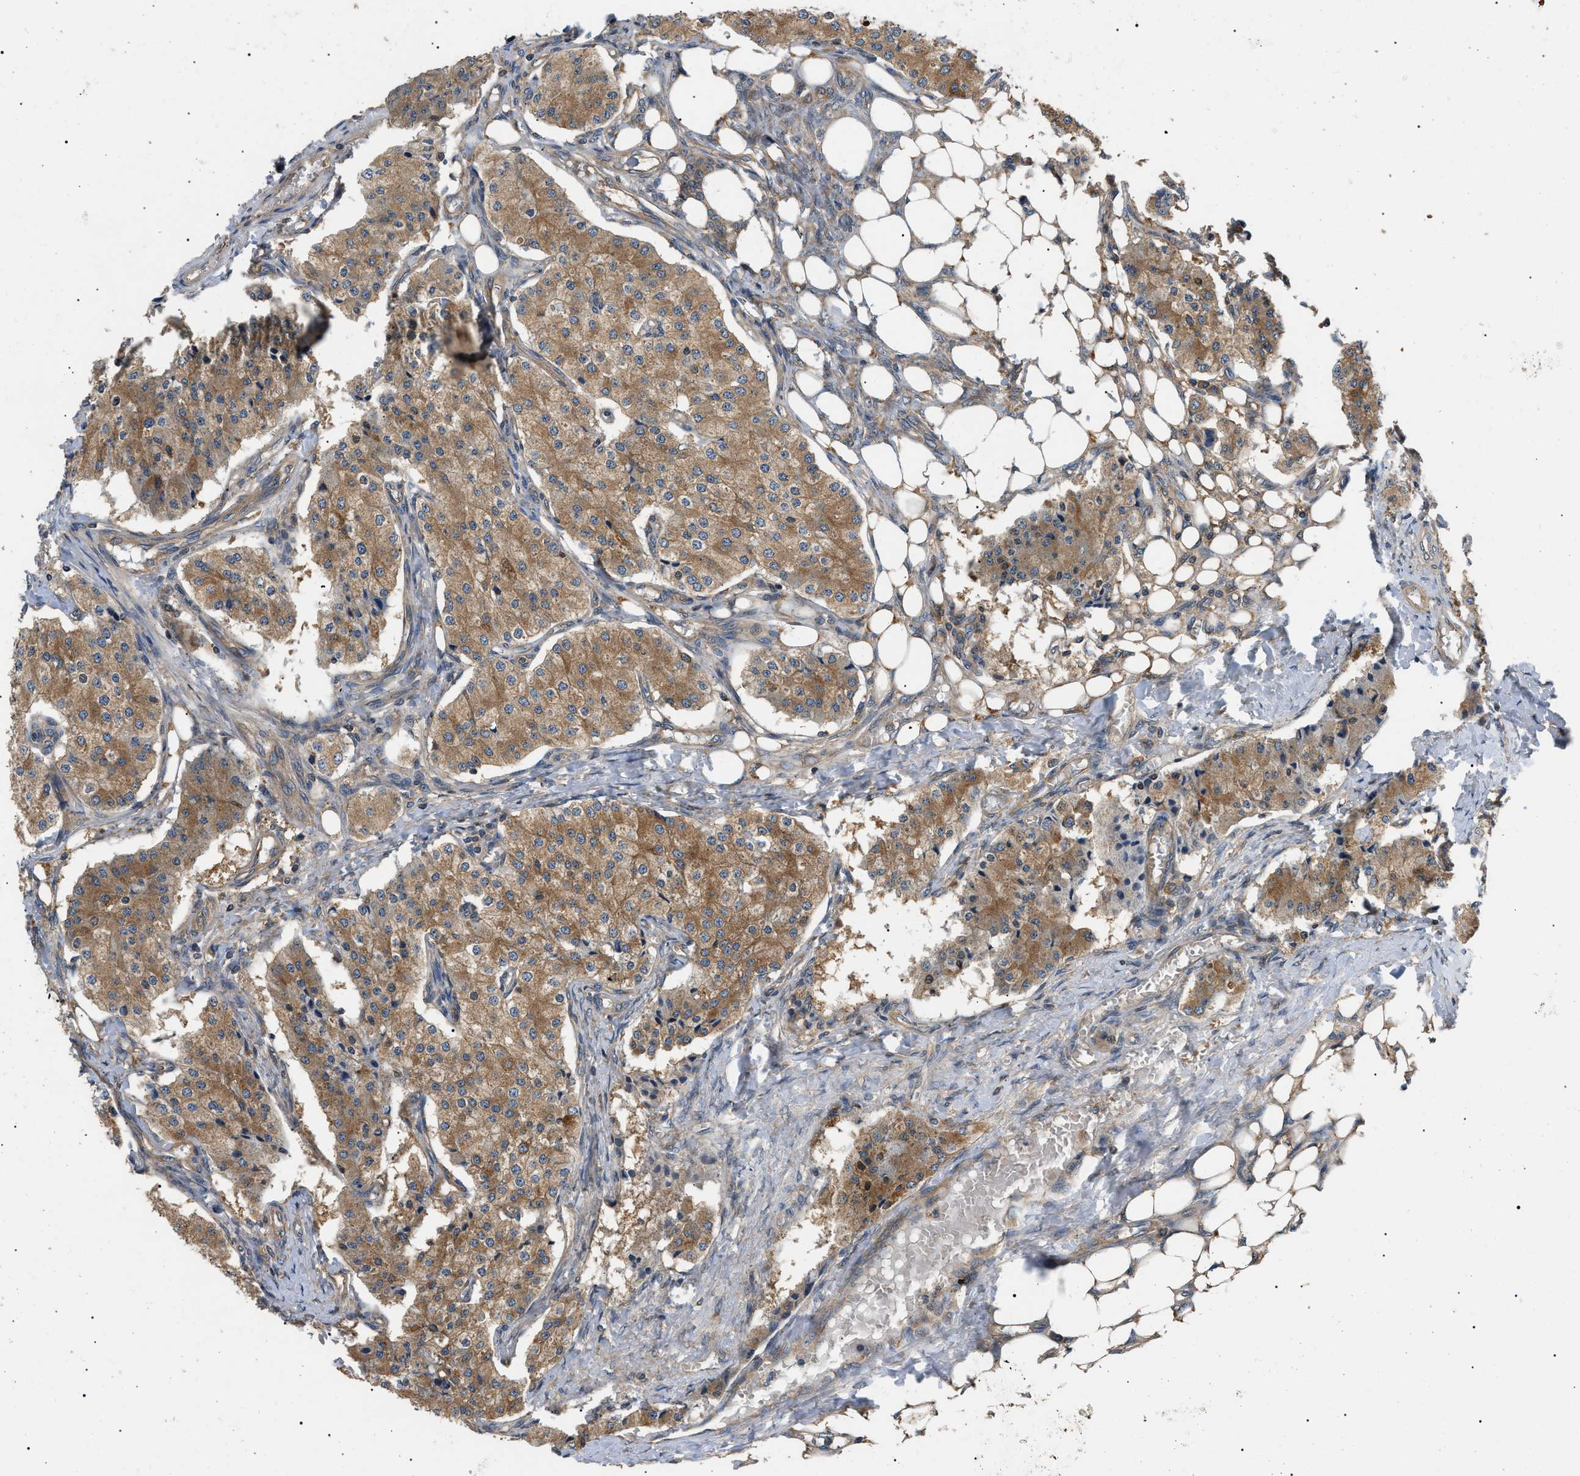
{"staining": {"intensity": "moderate", "quantity": ">75%", "location": "cytoplasmic/membranous"}, "tissue": "carcinoid", "cell_type": "Tumor cells", "image_type": "cancer", "snomed": [{"axis": "morphology", "description": "Carcinoid, malignant, NOS"}, {"axis": "topography", "description": "Colon"}], "caption": "Tumor cells reveal moderate cytoplasmic/membranous staining in approximately >75% of cells in malignant carcinoid.", "gene": "PPM1B", "patient": {"sex": "female", "age": 52}}